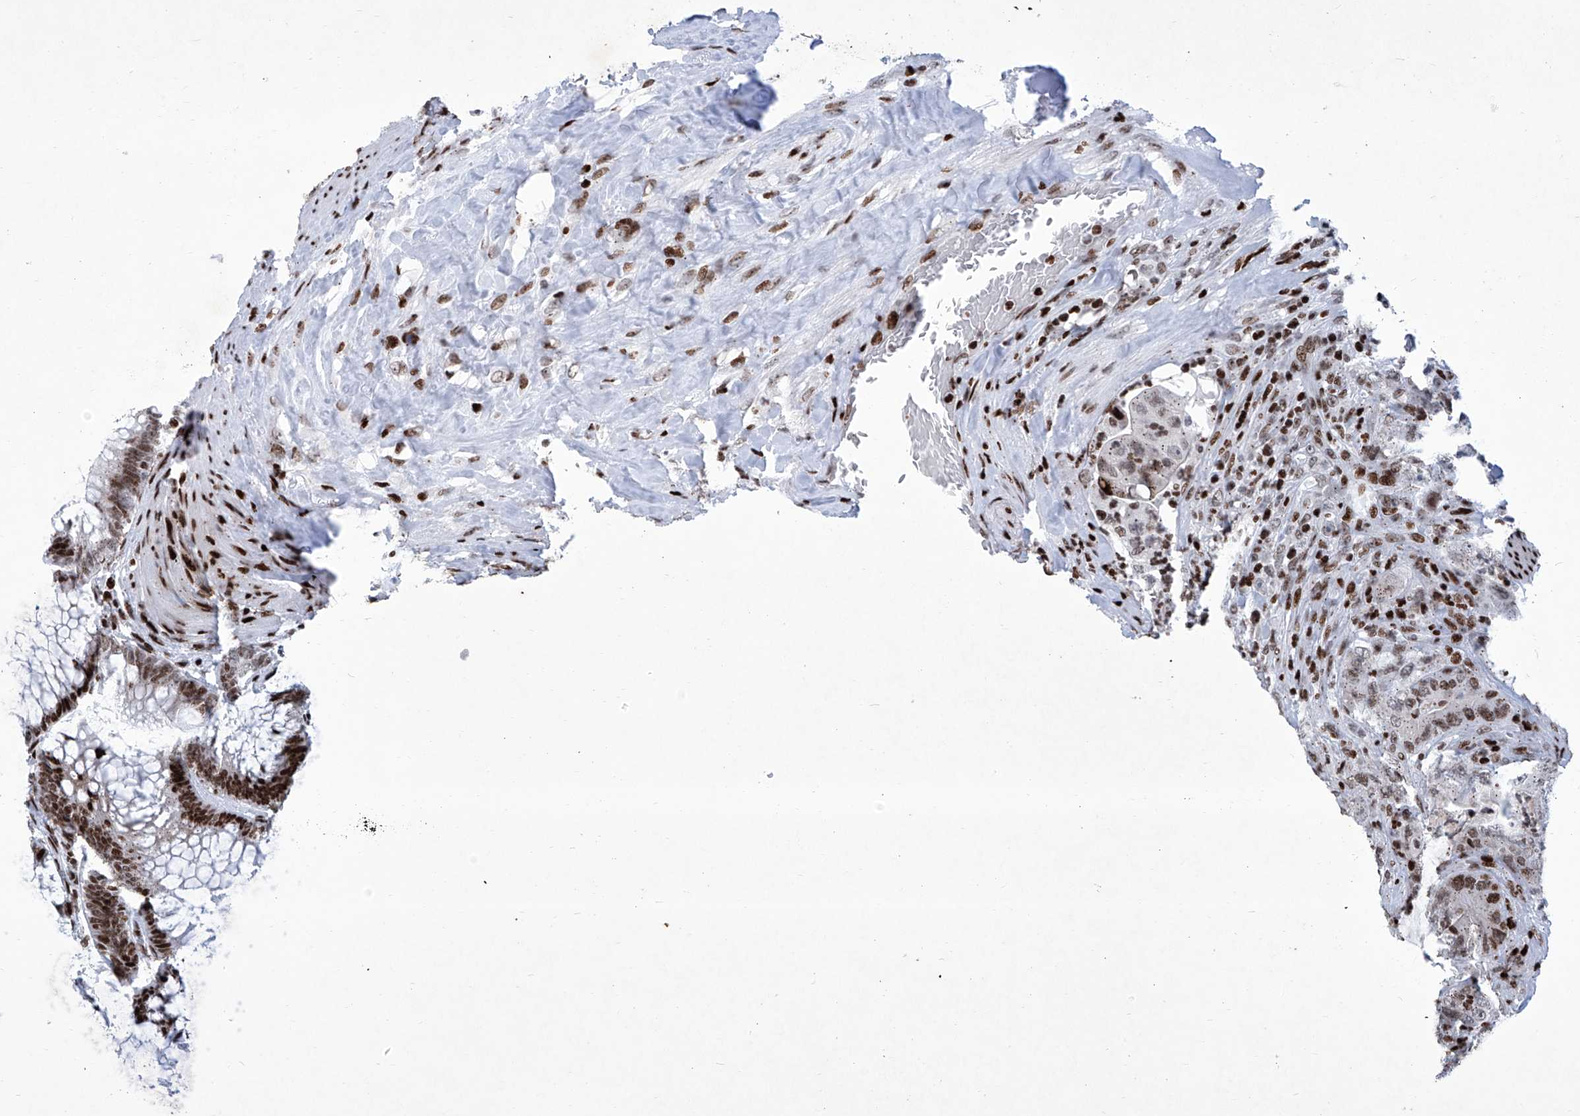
{"staining": {"intensity": "strong", "quantity": ">75%", "location": "nuclear"}, "tissue": "colorectal cancer", "cell_type": "Tumor cells", "image_type": "cancer", "snomed": [{"axis": "morphology", "description": "Normal tissue, NOS"}, {"axis": "topography", "description": "Colon"}], "caption": "Immunohistochemistry (IHC) micrograph of neoplastic tissue: human colorectal cancer stained using immunohistochemistry demonstrates high levels of strong protein expression localized specifically in the nuclear of tumor cells, appearing as a nuclear brown color.", "gene": "HEY2", "patient": {"sex": "female", "age": 82}}